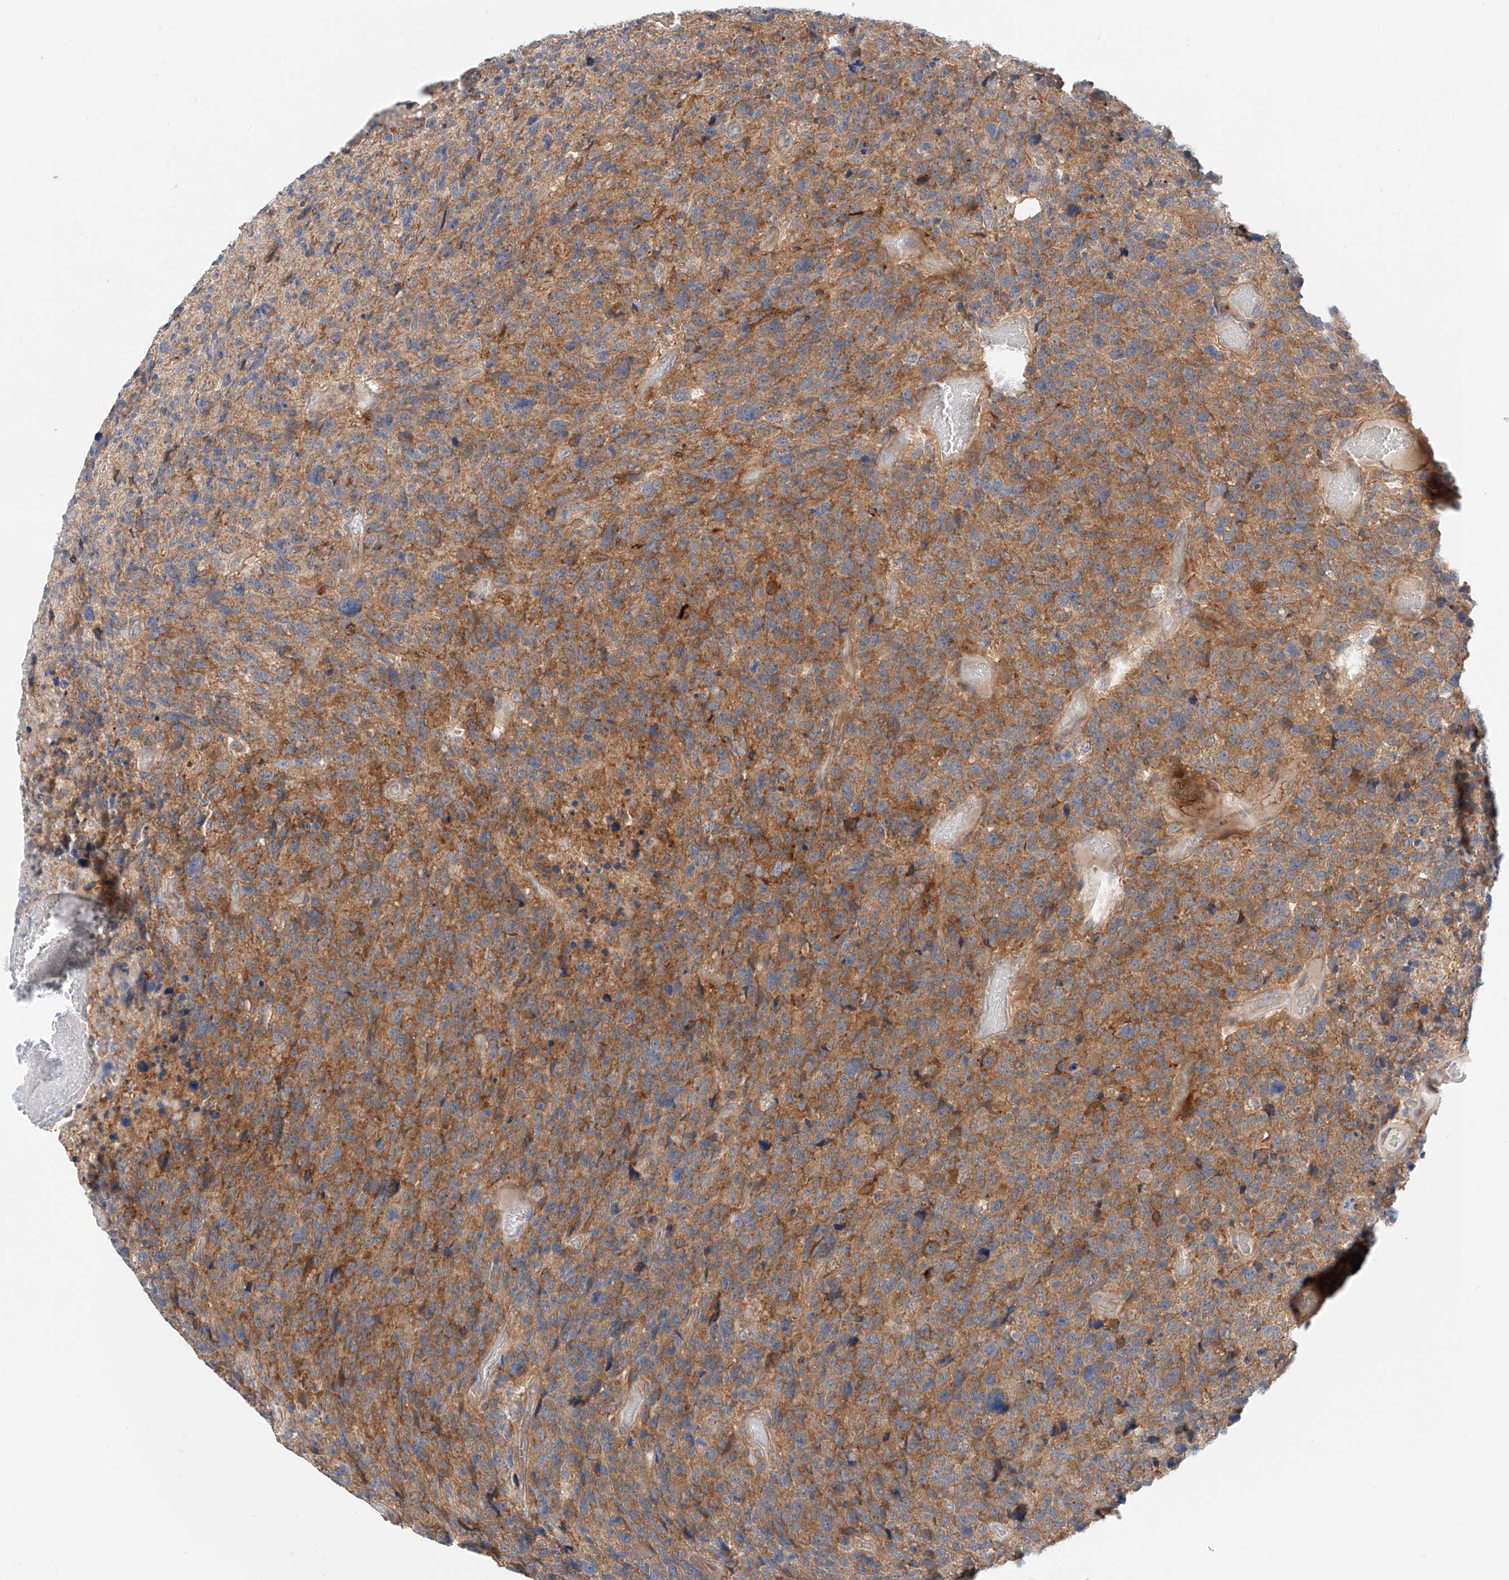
{"staining": {"intensity": "moderate", "quantity": "25%-75%", "location": "cytoplasmic/membranous"}, "tissue": "glioma", "cell_type": "Tumor cells", "image_type": "cancer", "snomed": [{"axis": "morphology", "description": "Glioma, malignant, High grade"}, {"axis": "topography", "description": "Brain"}], "caption": "High-power microscopy captured an immunohistochemistry (IHC) histopathology image of malignant high-grade glioma, revealing moderate cytoplasmic/membranous expression in about 25%-75% of tumor cells.", "gene": "MFN2", "patient": {"sex": "male", "age": 69}}